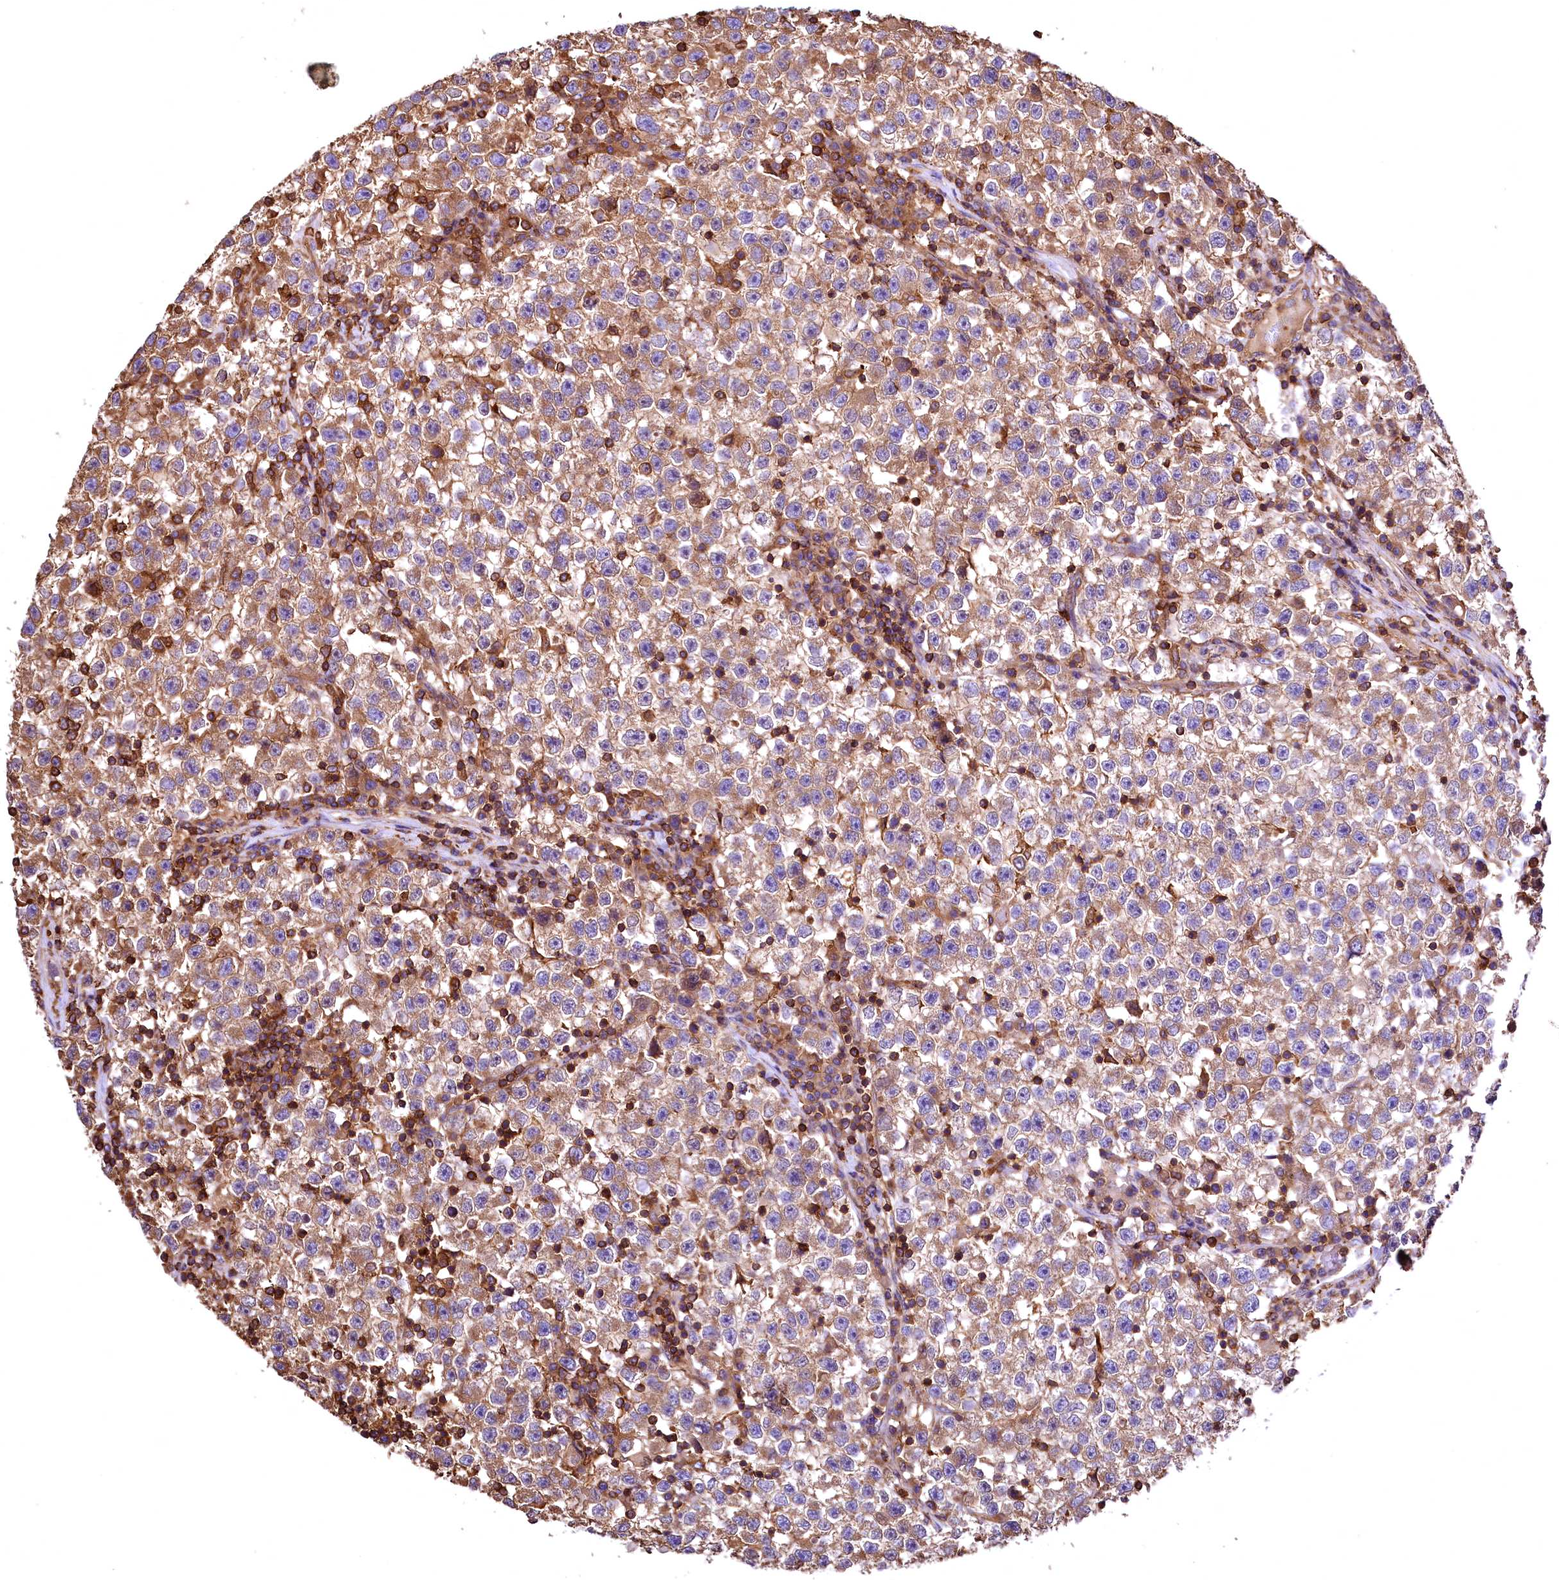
{"staining": {"intensity": "moderate", "quantity": ">75%", "location": "cytoplasmic/membranous"}, "tissue": "testis cancer", "cell_type": "Tumor cells", "image_type": "cancer", "snomed": [{"axis": "morphology", "description": "Seminoma, NOS"}, {"axis": "topography", "description": "Testis"}], "caption": "An immunohistochemistry image of tumor tissue is shown. Protein staining in brown shows moderate cytoplasmic/membranous positivity in seminoma (testis) within tumor cells. (DAB IHC, brown staining for protein, blue staining for nuclei).", "gene": "RARS2", "patient": {"sex": "male", "age": 22}}